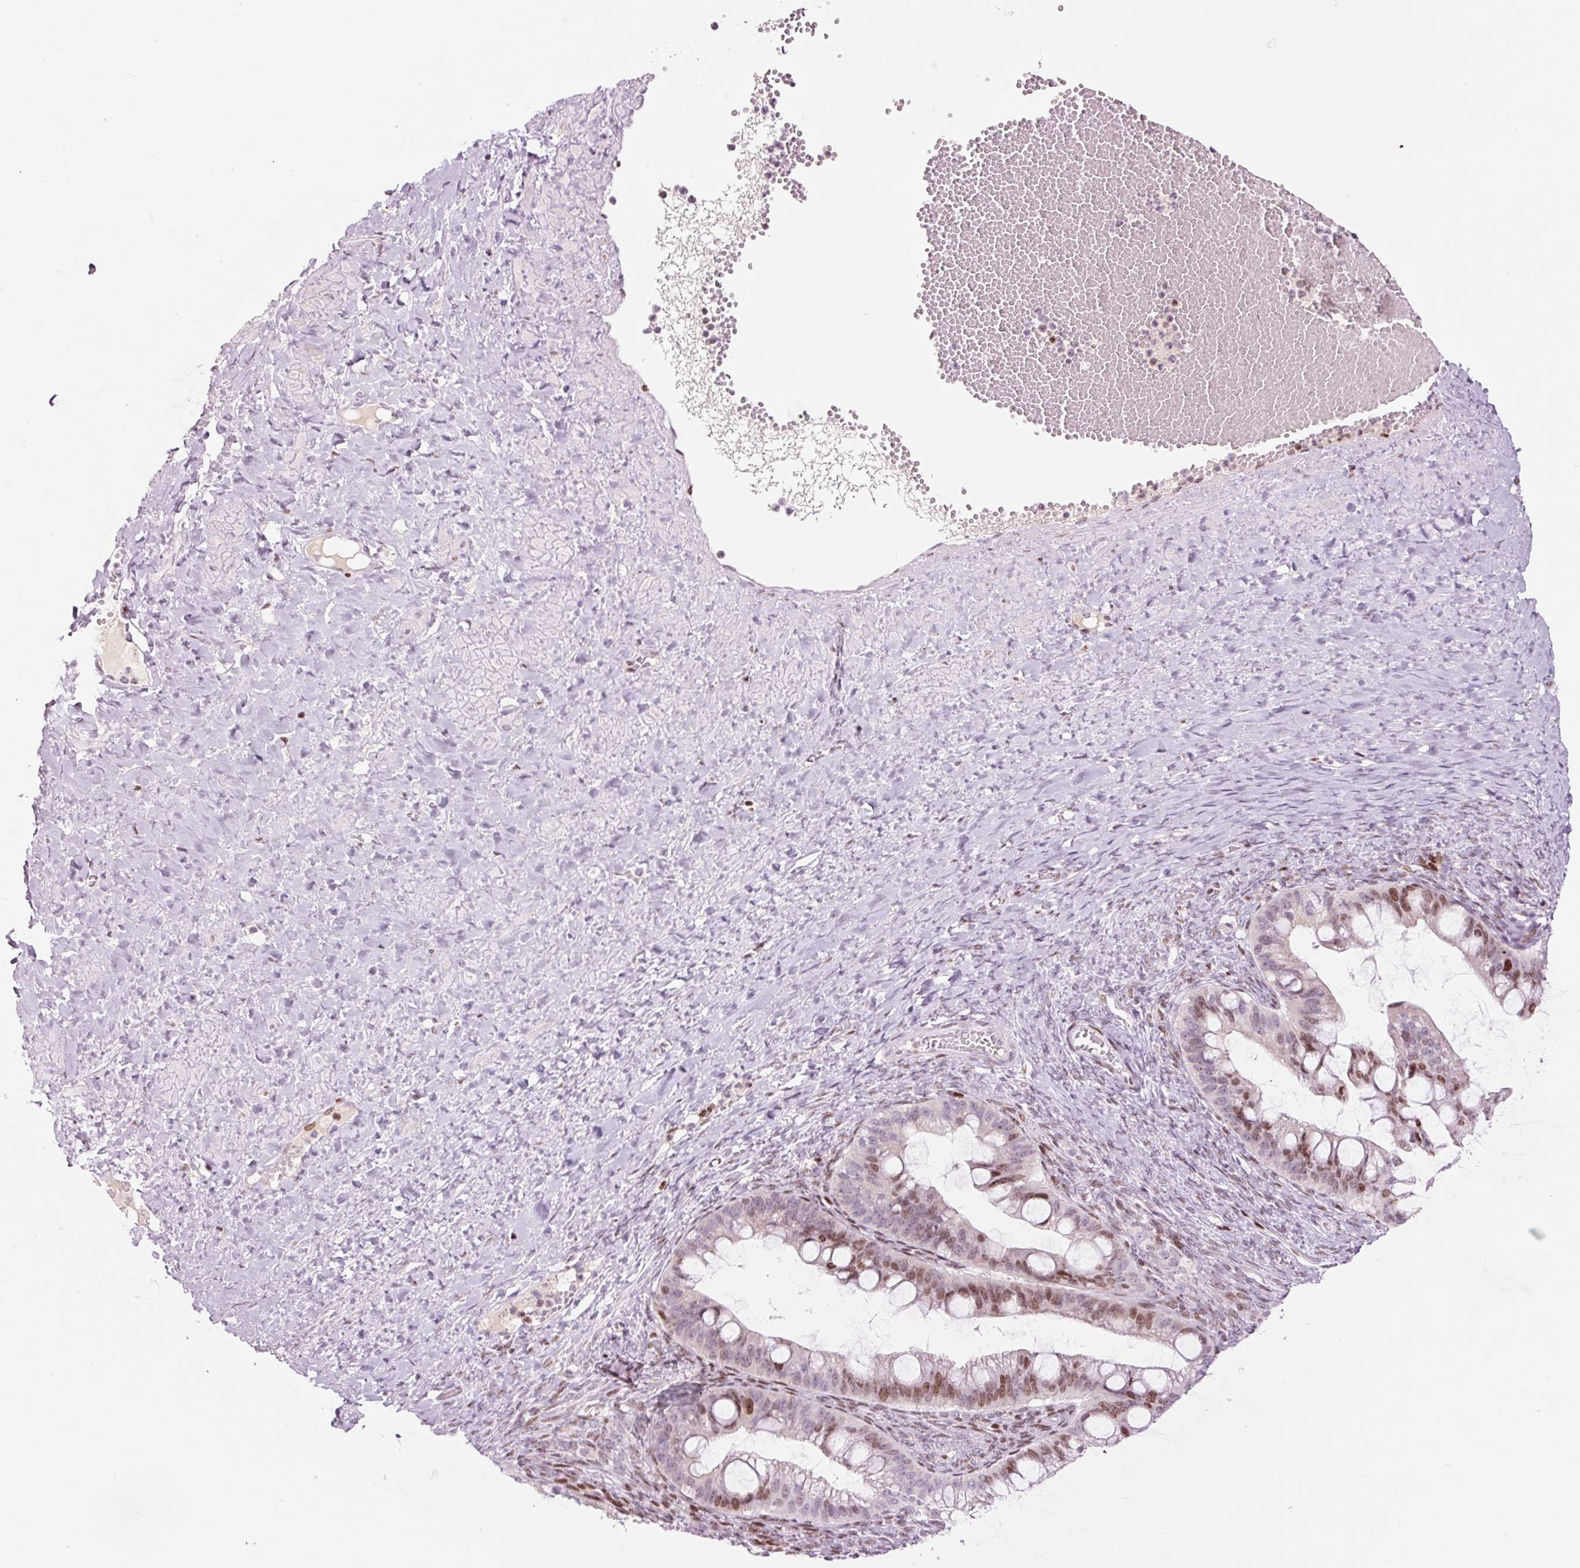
{"staining": {"intensity": "moderate", "quantity": "25%-75%", "location": "nuclear"}, "tissue": "ovarian cancer", "cell_type": "Tumor cells", "image_type": "cancer", "snomed": [{"axis": "morphology", "description": "Cystadenocarcinoma, mucinous, NOS"}, {"axis": "topography", "description": "Ovary"}], "caption": "The micrograph reveals a brown stain indicating the presence of a protein in the nuclear of tumor cells in mucinous cystadenocarcinoma (ovarian).", "gene": "TMEM177", "patient": {"sex": "female", "age": 73}}